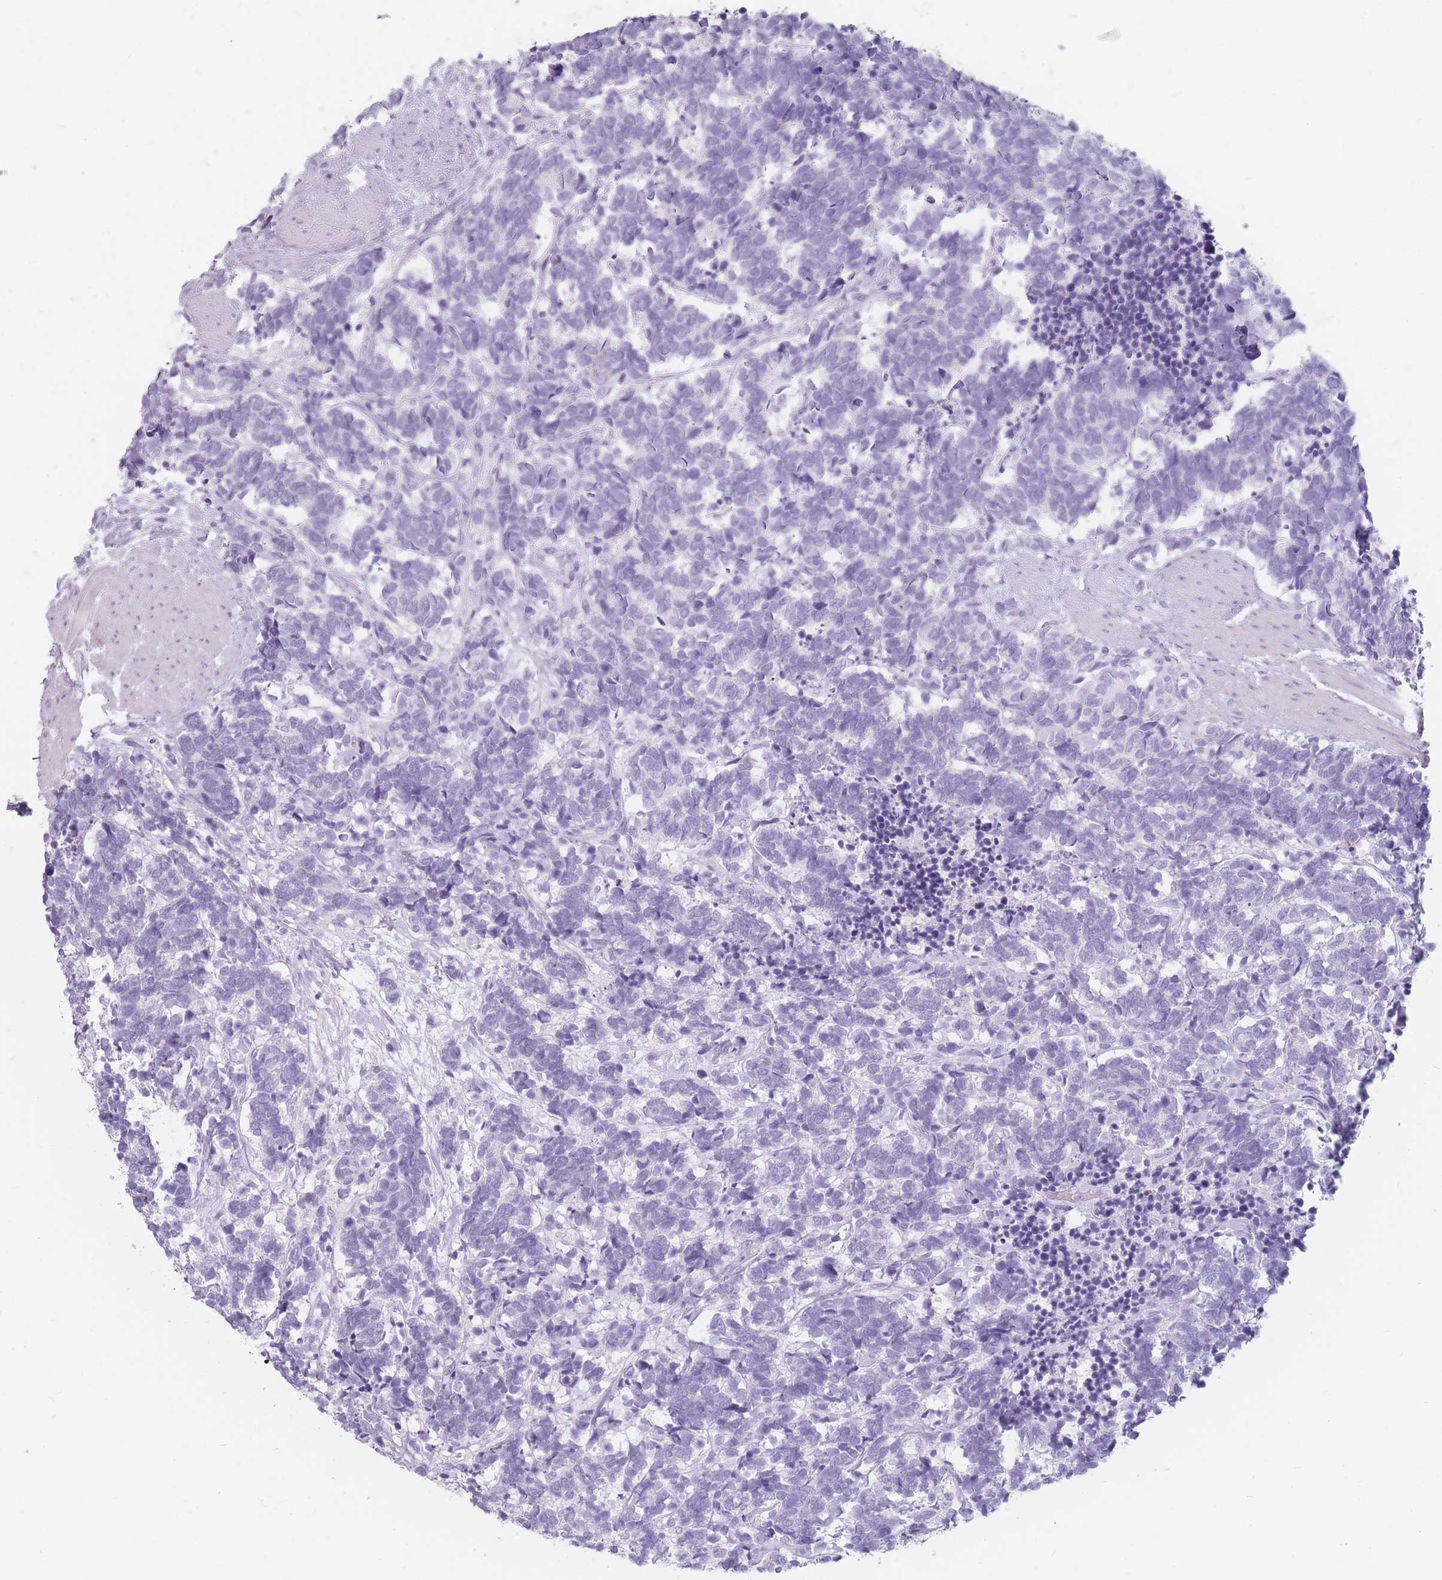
{"staining": {"intensity": "negative", "quantity": "none", "location": "none"}, "tissue": "carcinoid", "cell_type": "Tumor cells", "image_type": "cancer", "snomed": [{"axis": "morphology", "description": "Carcinoma, NOS"}, {"axis": "morphology", "description": "Carcinoid, malignant, NOS"}, {"axis": "topography", "description": "Prostate"}], "caption": "Immunohistochemistry micrograph of malignant carcinoid stained for a protein (brown), which exhibits no positivity in tumor cells. (Brightfield microscopy of DAB immunohistochemistry (IHC) at high magnification).", "gene": "CCNO", "patient": {"sex": "male", "age": 57}}